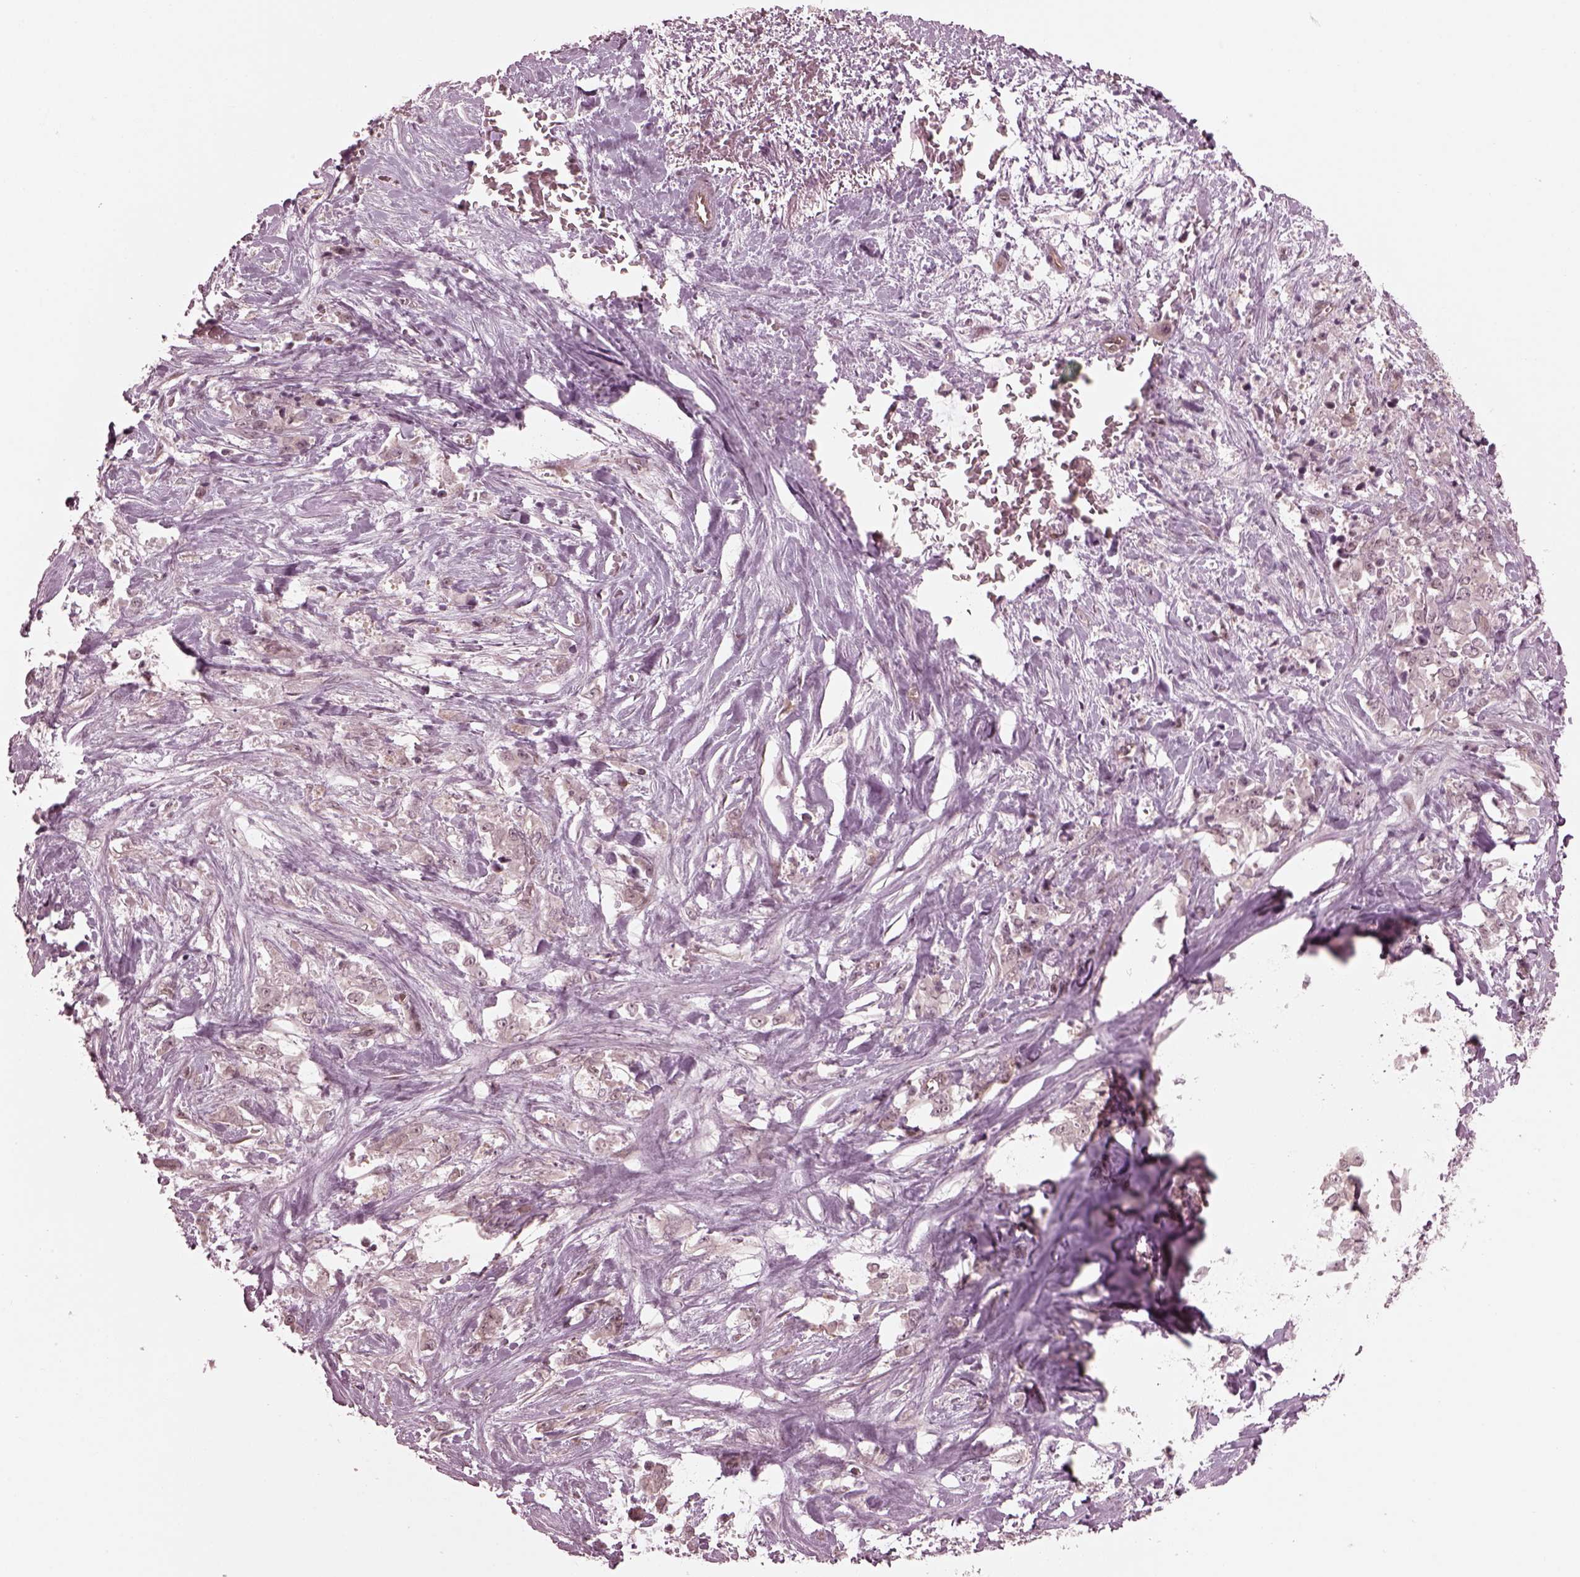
{"staining": {"intensity": "negative", "quantity": "none", "location": "none"}, "tissue": "stomach cancer", "cell_type": "Tumor cells", "image_type": "cancer", "snomed": [{"axis": "morphology", "description": "Adenocarcinoma, NOS"}, {"axis": "topography", "description": "Stomach"}], "caption": "The photomicrograph demonstrates no significant expression in tumor cells of adenocarcinoma (stomach).", "gene": "TRIB3", "patient": {"sex": "female", "age": 76}}